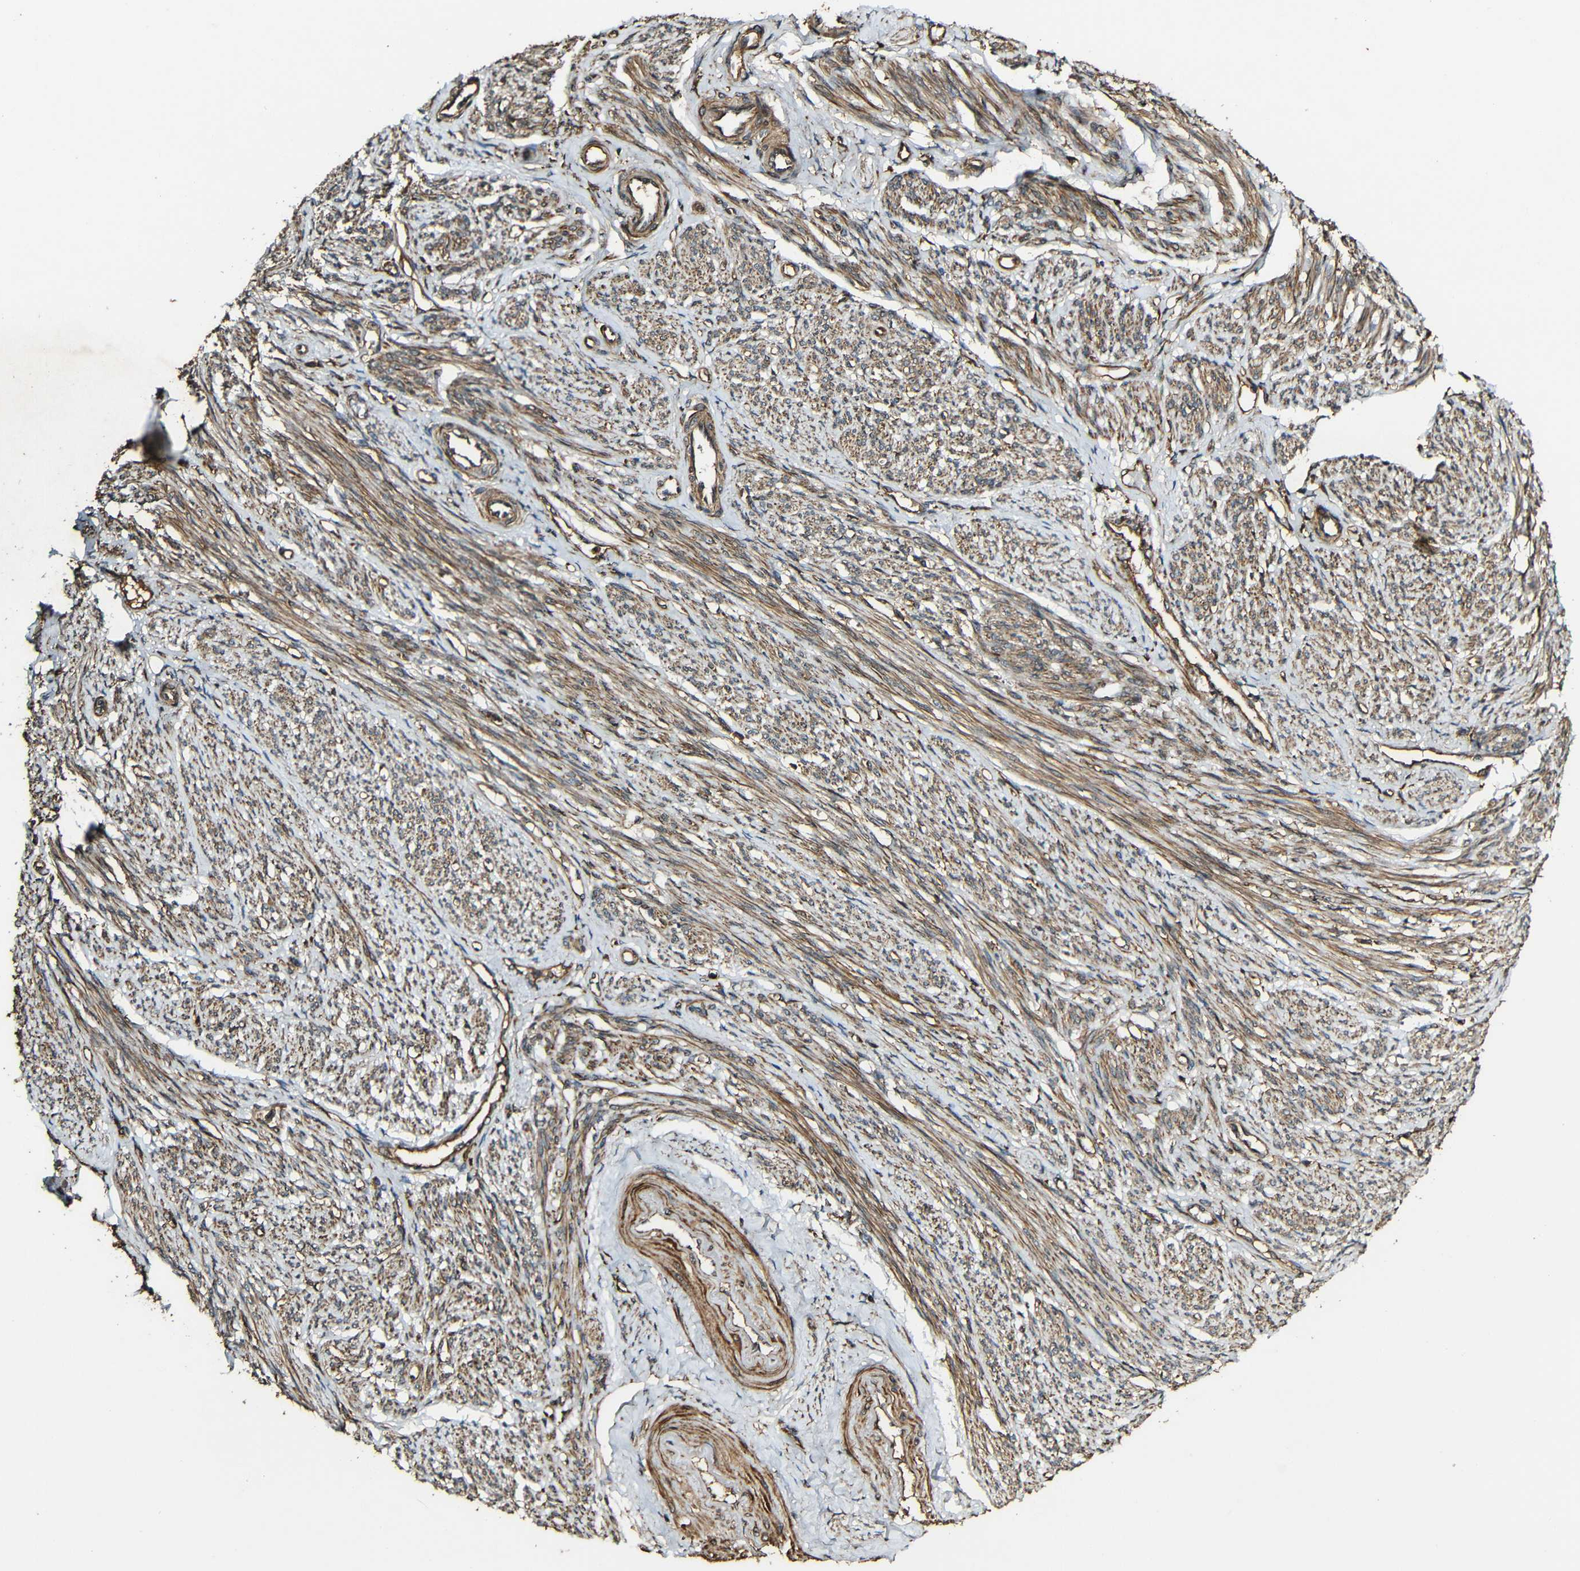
{"staining": {"intensity": "strong", "quantity": ">75%", "location": "cytoplasmic/membranous"}, "tissue": "smooth muscle", "cell_type": "Smooth muscle cells", "image_type": "normal", "snomed": [{"axis": "morphology", "description": "Normal tissue, NOS"}, {"axis": "topography", "description": "Smooth muscle"}], "caption": "Immunohistochemical staining of benign smooth muscle shows strong cytoplasmic/membranous protein staining in about >75% of smooth muscle cells. (Brightfield microscopy of DAB IHC at high magnification).", "gene": "CASP8", "patient": {"sex": "female", "age": 65}}